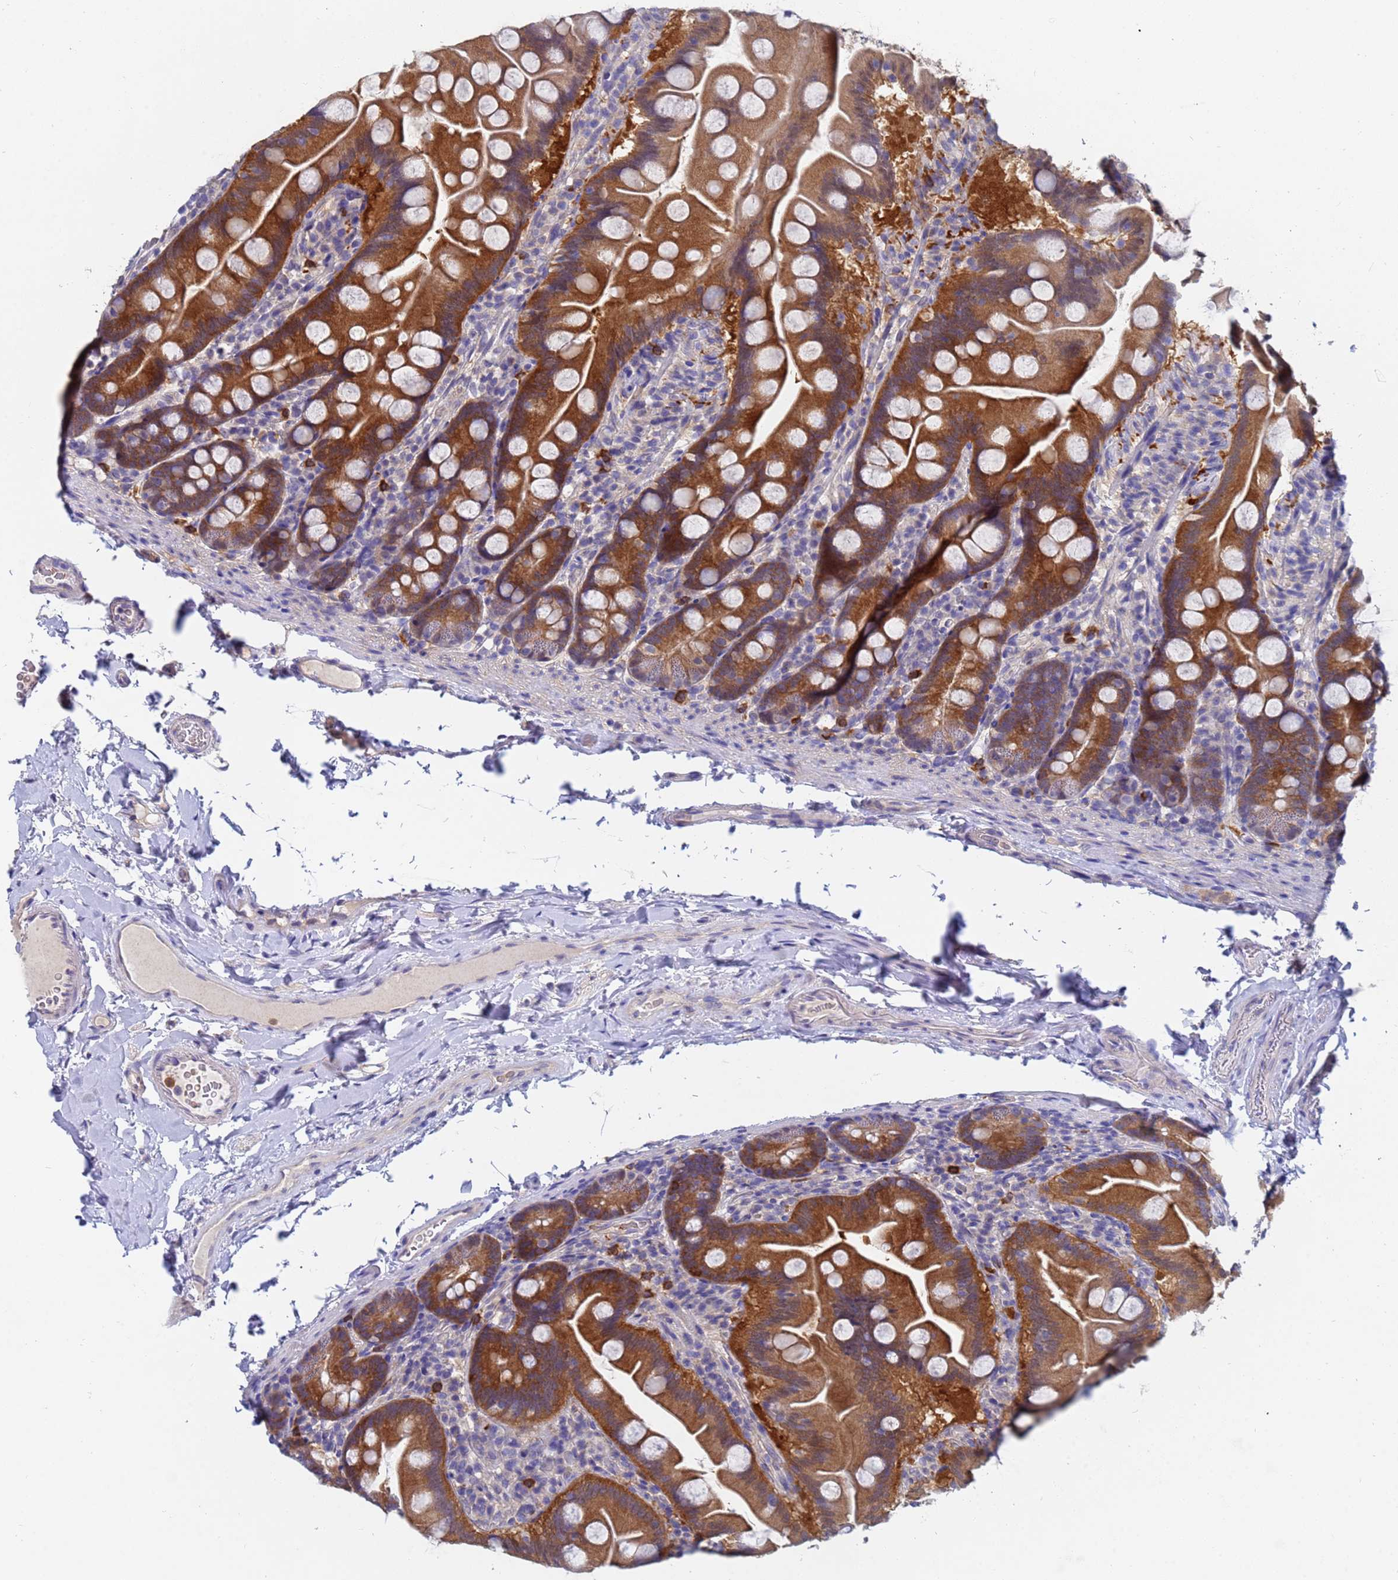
{"staining": {"intensity": "strong", "quantity": ">75%", "location": "cytoplasmic/membranous"}, "tissue": "small intestine", "cell_type": "Glandular cells", "image_type": "normal", "snomed": [{"axis": "morphology", "description": "Normal tissue, NOS"}, {"axis": "topography", "description": "Small intestine"}], "caption": "DAB (3,3'-diaminobenzidine) immunohistochemical staining of benign human small intestine reveals strong cytoplasmic/membranous protein positivity in approximately >75% of glandular cells.", "gene": "TTLL11", "patient": {"sex": "female", "age": 68}}